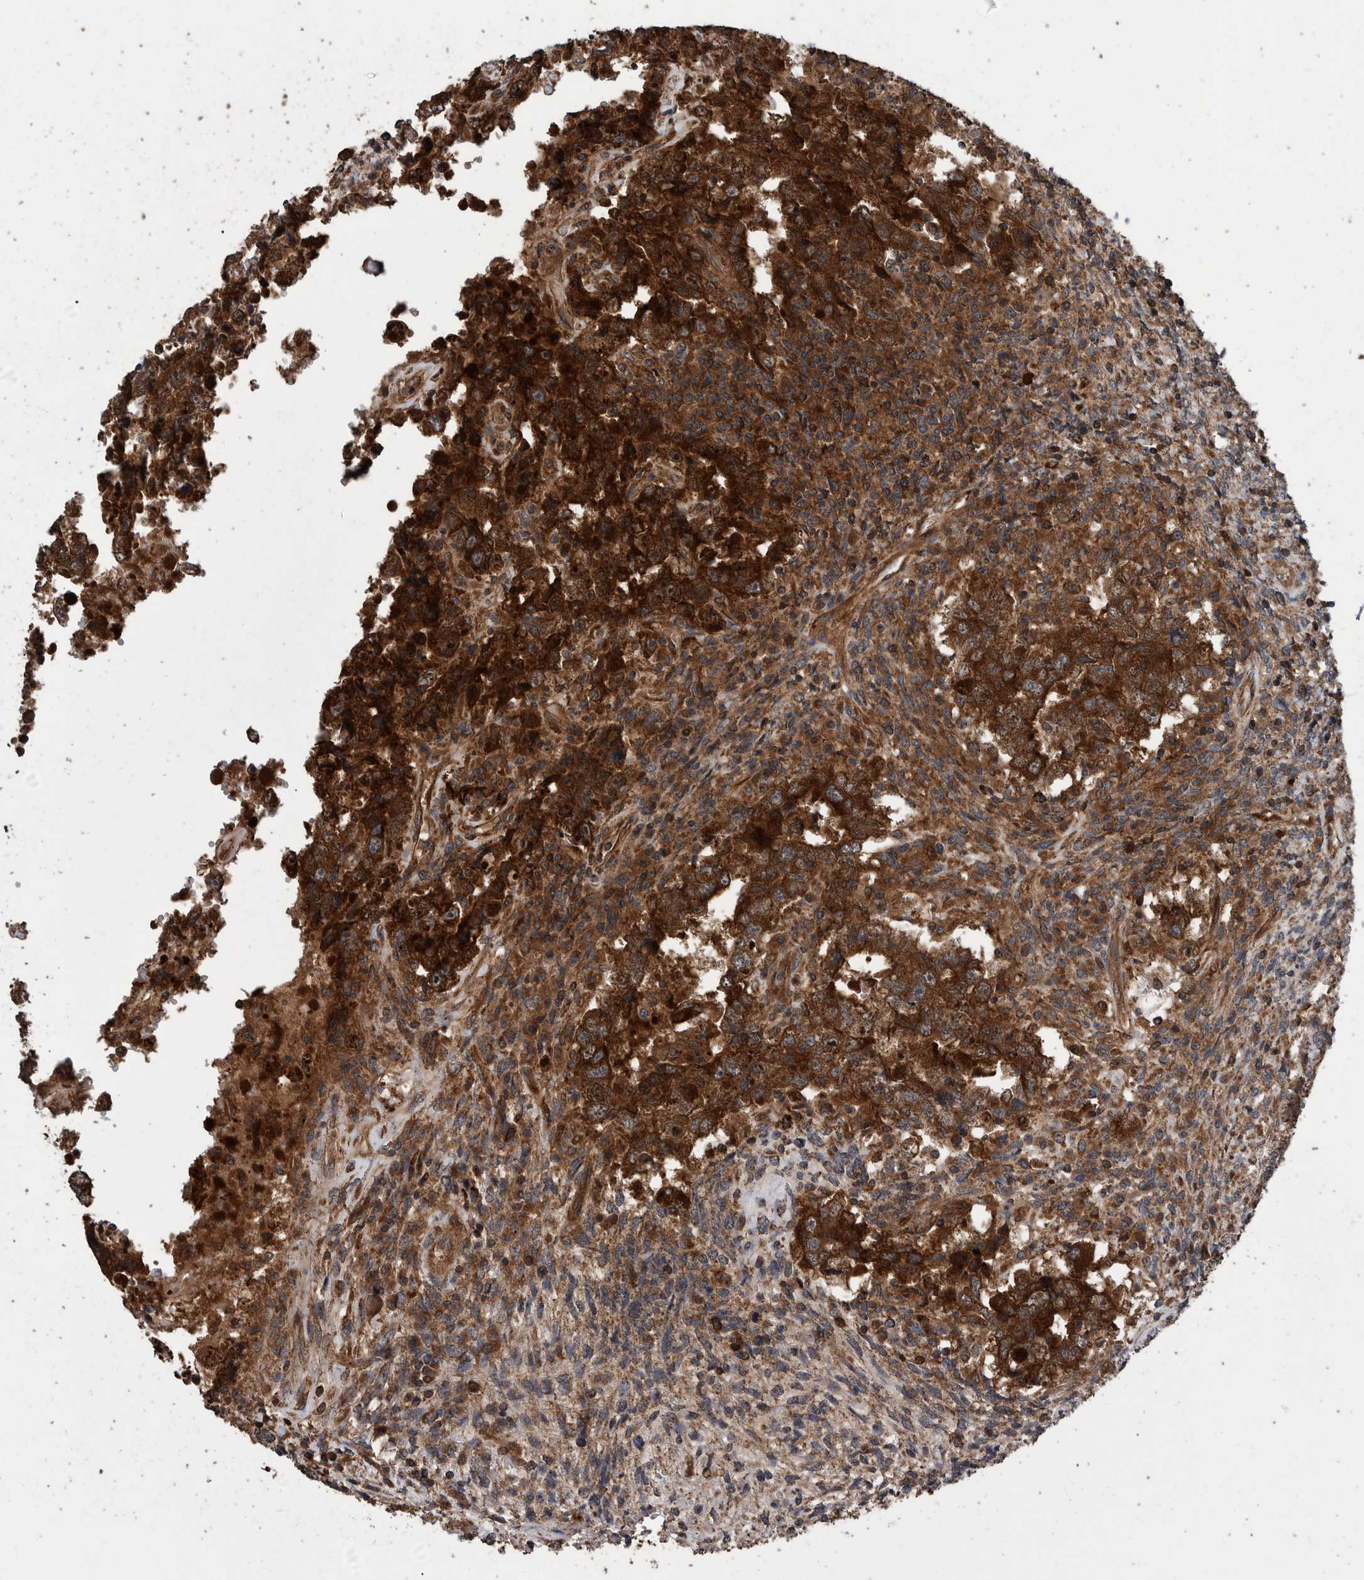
{"staining": {"intensity": "strong", "quantity": ">75%", "location": "cytoplasmic/membranous"}, "tissue": "testis cancer", "cell_type": "Tumor cells", "image_type": "cancer", "snomed": [{"axis": "morphology", "description": "Carcinoma, Embryonal, NOS"}, {"axis": "topography", "description": "Testis"}], "caption": "Protein expression analysis of testis cancer exhibits strong cytoplasmic/membranous expression in about >75% of tumor cells. (Brightfield microscopy of DAB IHC at high magnification).", "gene": "TRIM16", "patient": {"sex": "male", "age": 26}}